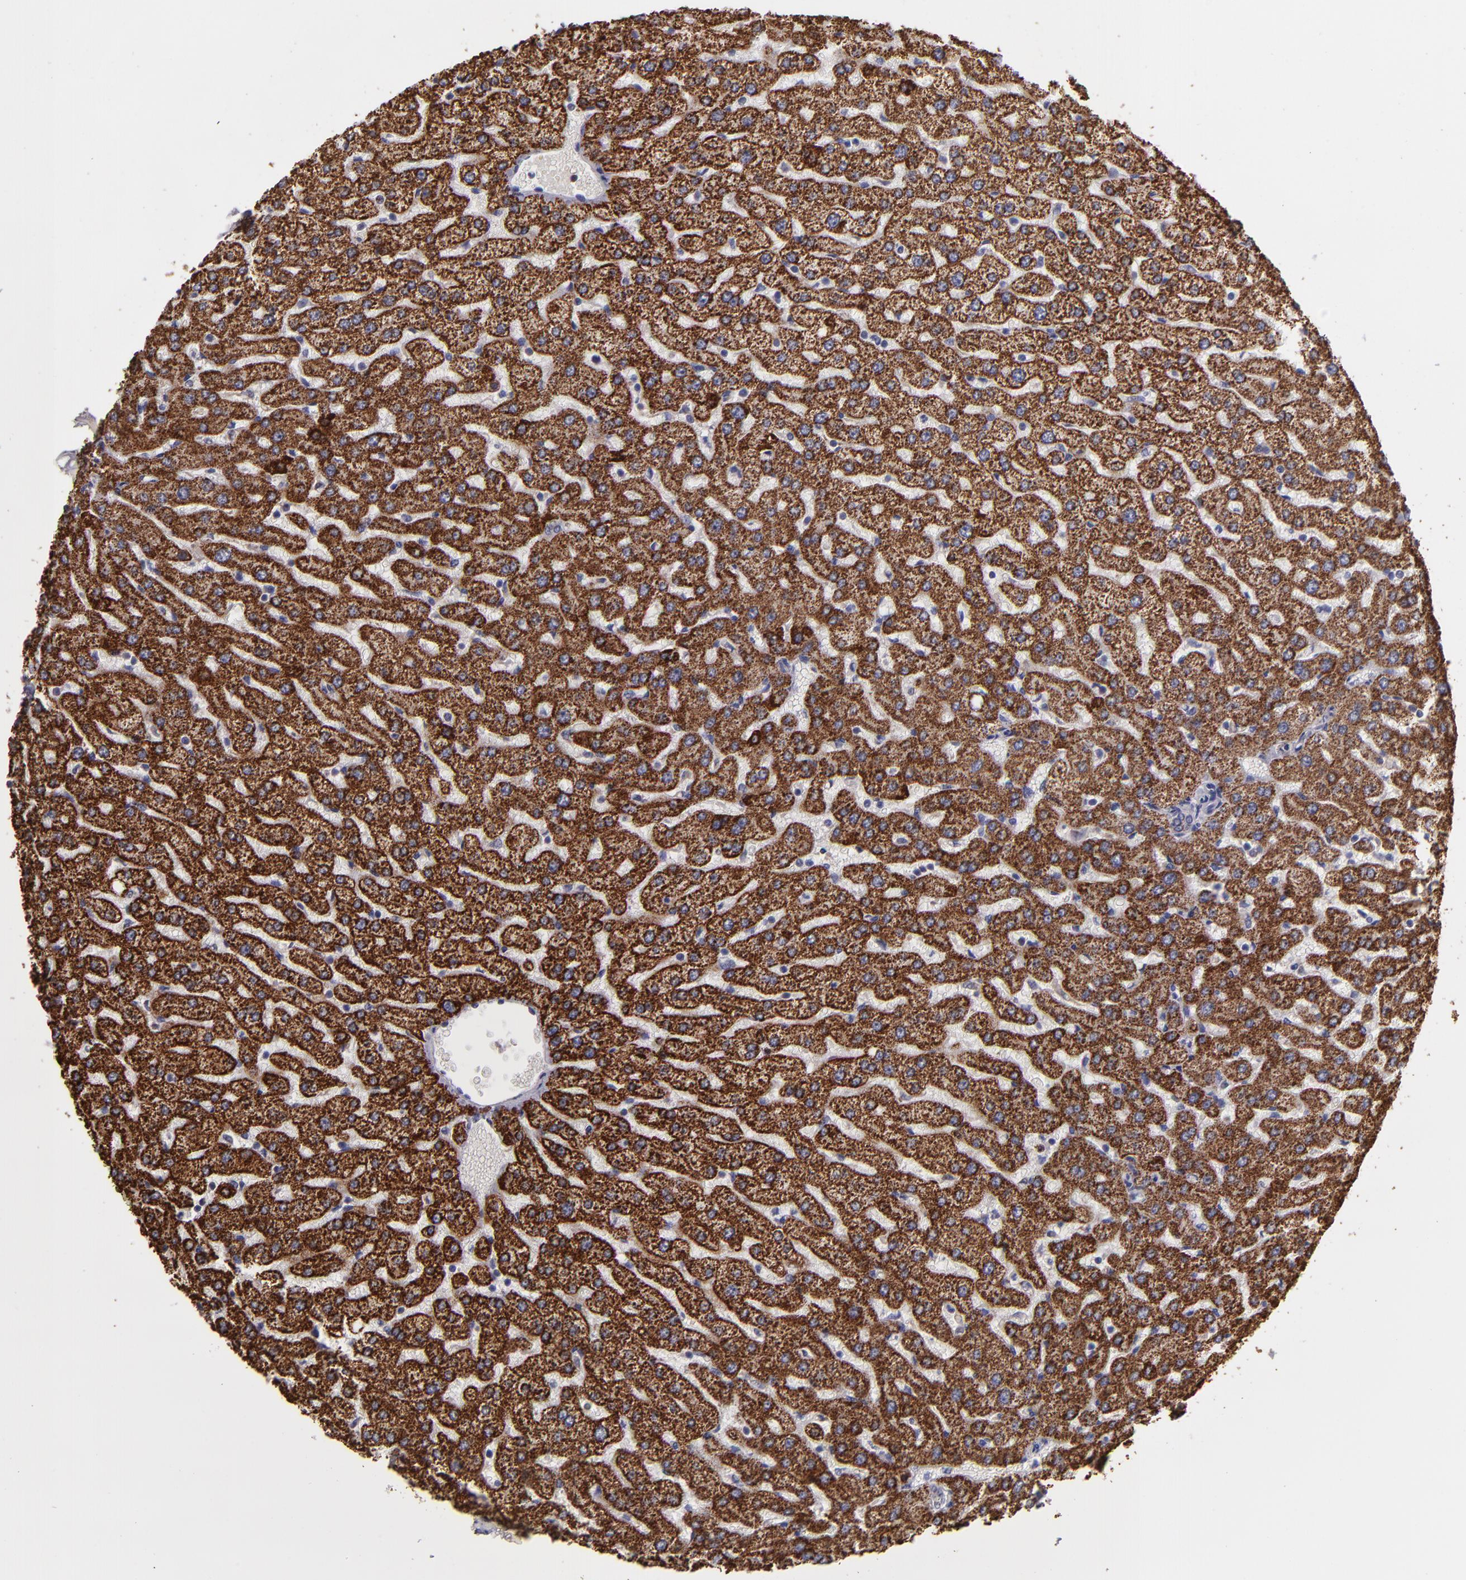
{"staining": {"intensity": "strong", "quantity": ">75%", "location": "cytoplasmic/membranous"}, "tissue": "liver", "cell_type": "Hepatocytes", "image_type": "normal", "snomed": [{"axis": "morphology", "description": "Normal tissue, NOS"}, {"axis": "morphology", "description": "Fibrosis, NOS"}, {"axis": "topography", "description": "Liver"}], "caption": "Protein staining of benign liver demonstrates strong cytoplasmic/membranous expression in about >75% of hepatocytes.", "gene": "CLTA", "patient": {"sex": "female", "age": 29}}